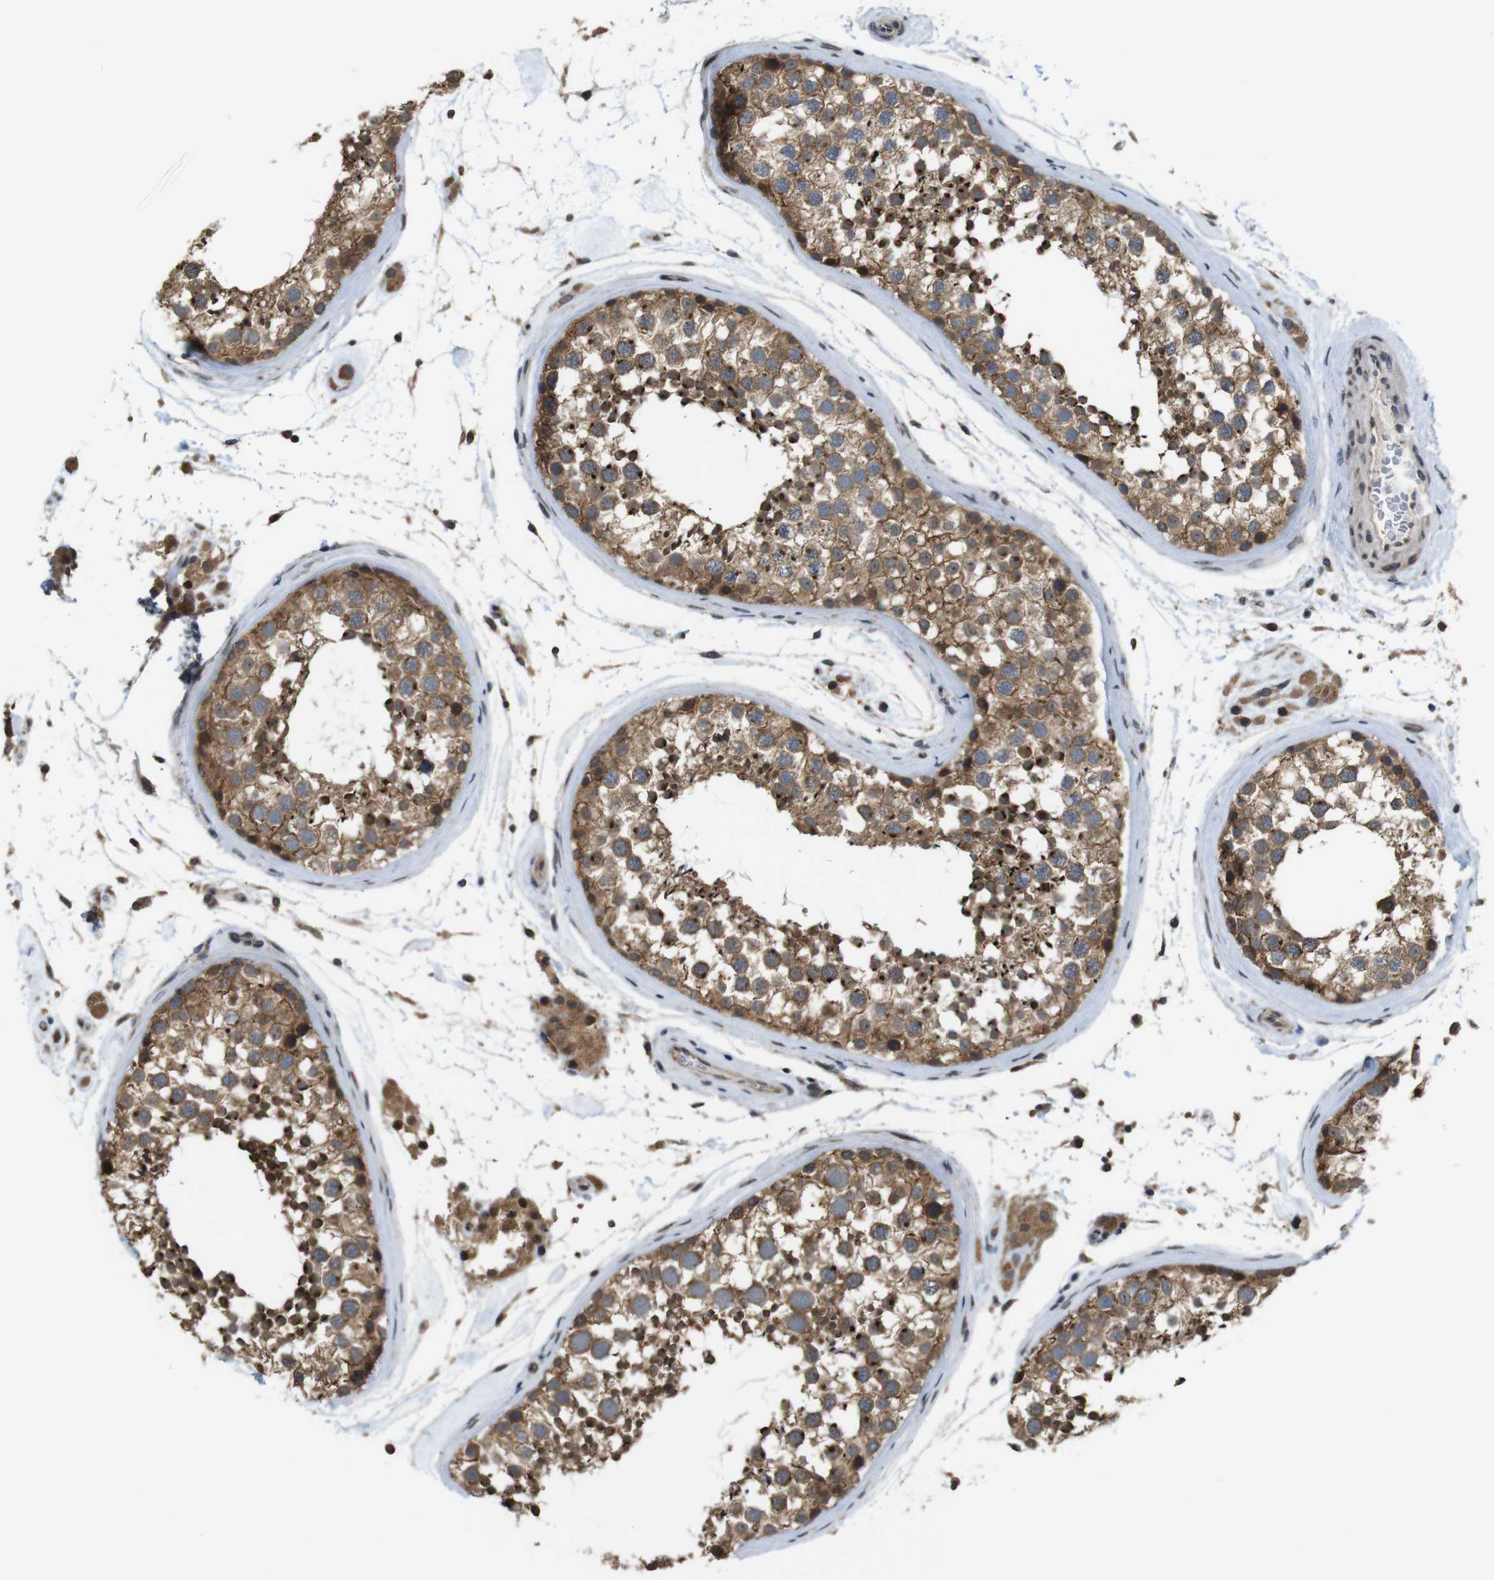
{"staining": {"intensity": "moderate", "quantity": ">75%", "location": "cytoplasmic/membranous"}, "tissue": "testis", "cell_type": "Cells in seminiferous ducts", "image_type": "normal", "snomed": [{"axis": "morphology", "description": "Normal tissue, NOS"}, {"axis": "topography", "description": "Testis"}], "caption": "IHC of benign testis demonstrates medium levels of moderate cytoplasmic/membranous staining in about >75% of cells in seminiferous ducts. (DAB = brown stain, brightfield microscopy at high magnification).", "gene": "EFCAB14", "patient": {"sex": "male", "age": 46}}